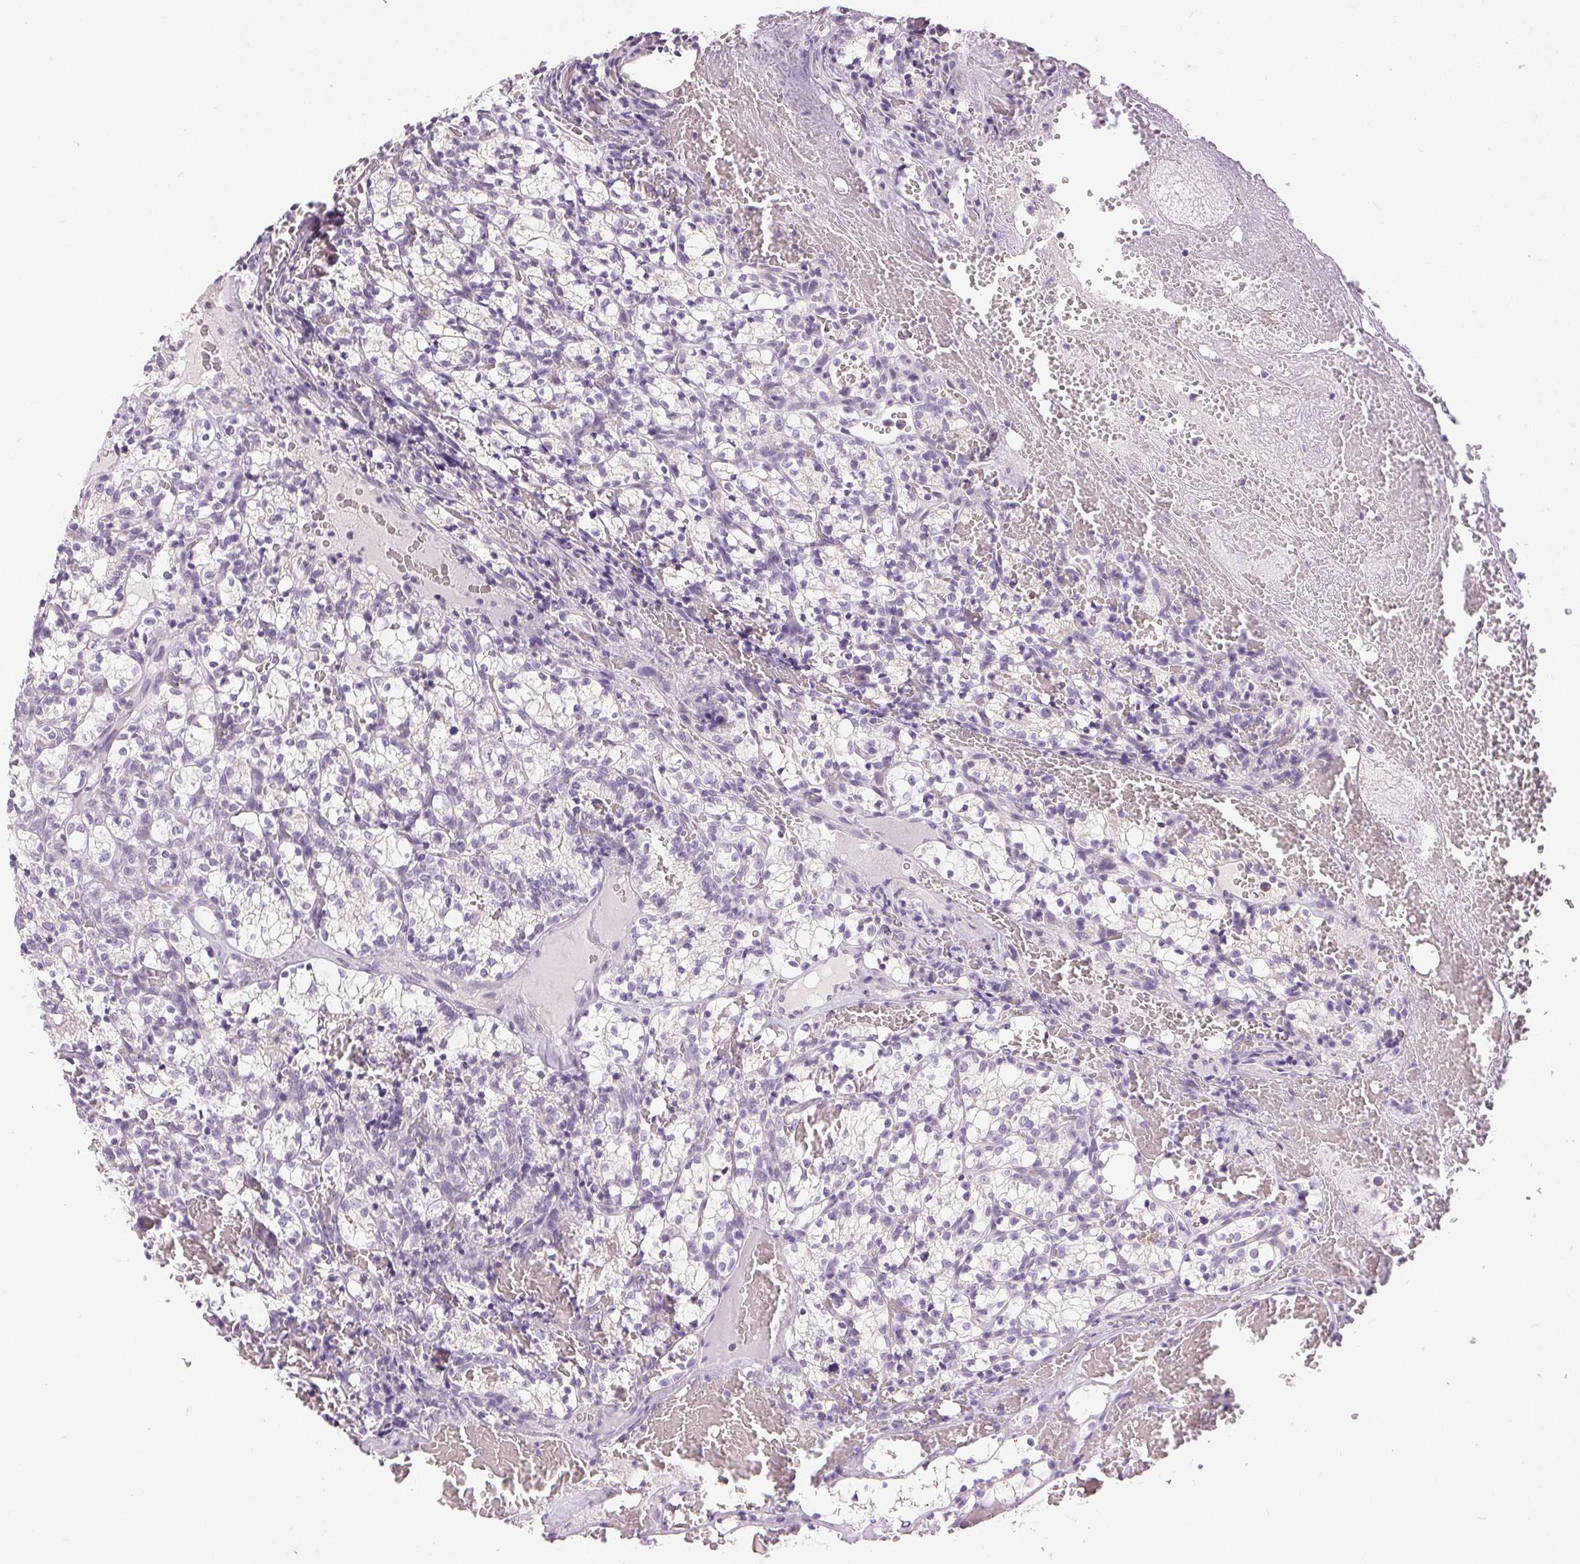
{"staining": {"intensity": "negative", "quantity": "none", "location": "none"}, "tissue": "renal cancer", "cell_type": "Tumor cells", "image_type": "cancer", "snomed": [{"axis": "morphology", "description": "Adenocarcinoma, NOS"}, {"axis": "topography", "description": "Kidney"}], "caption": "Human renal cancer stained for a protein using IHC shows no expression in tumor cells.", "gene": "DSG3", "patient": {"sex": "female", "age": 69}}